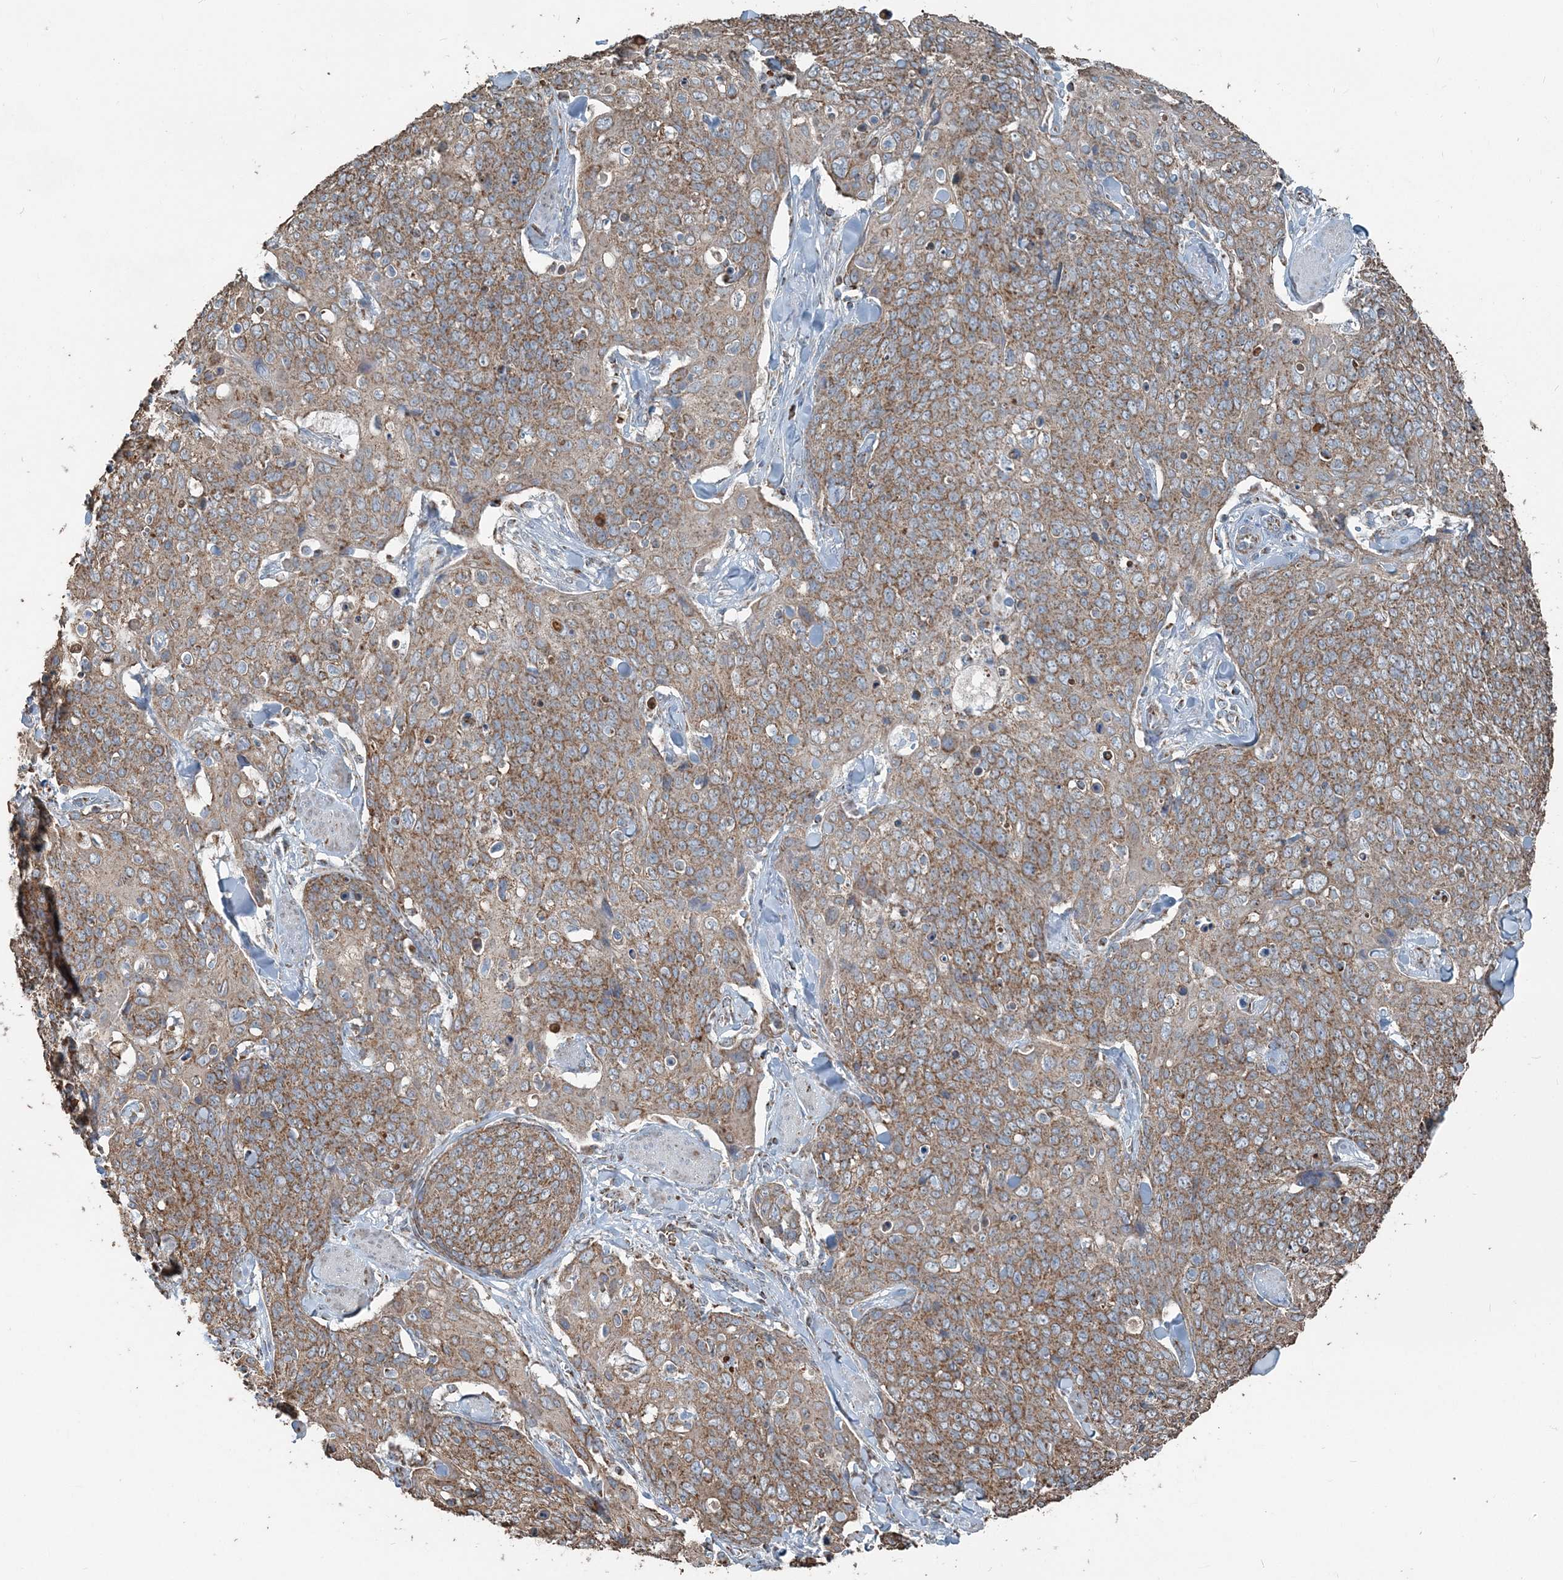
{"staining": {"intensity": "moderate", "quantity": ">75%", "location": "cytoplasmic/membranous"}, "tissue": "skin cancer", "cell_type": "Tumor cells", "image_type": "cancer", "snomed": [{"axis": "morphology", "description": "Squamous cell carcinoma, NOS"}, {"axis": "topography", "description": "Skin"}, {"axis": "topography", "description": "Vulva"}], "caption": "Brown immunohistochemical staining in human squamous cell carcinoma (skin) demonstrates moderate cytoplasmic/membranous staining in about >75% of tumor cells.", "gene": "SUCLG1", "patient": {"sex": "female", "age": 85}}